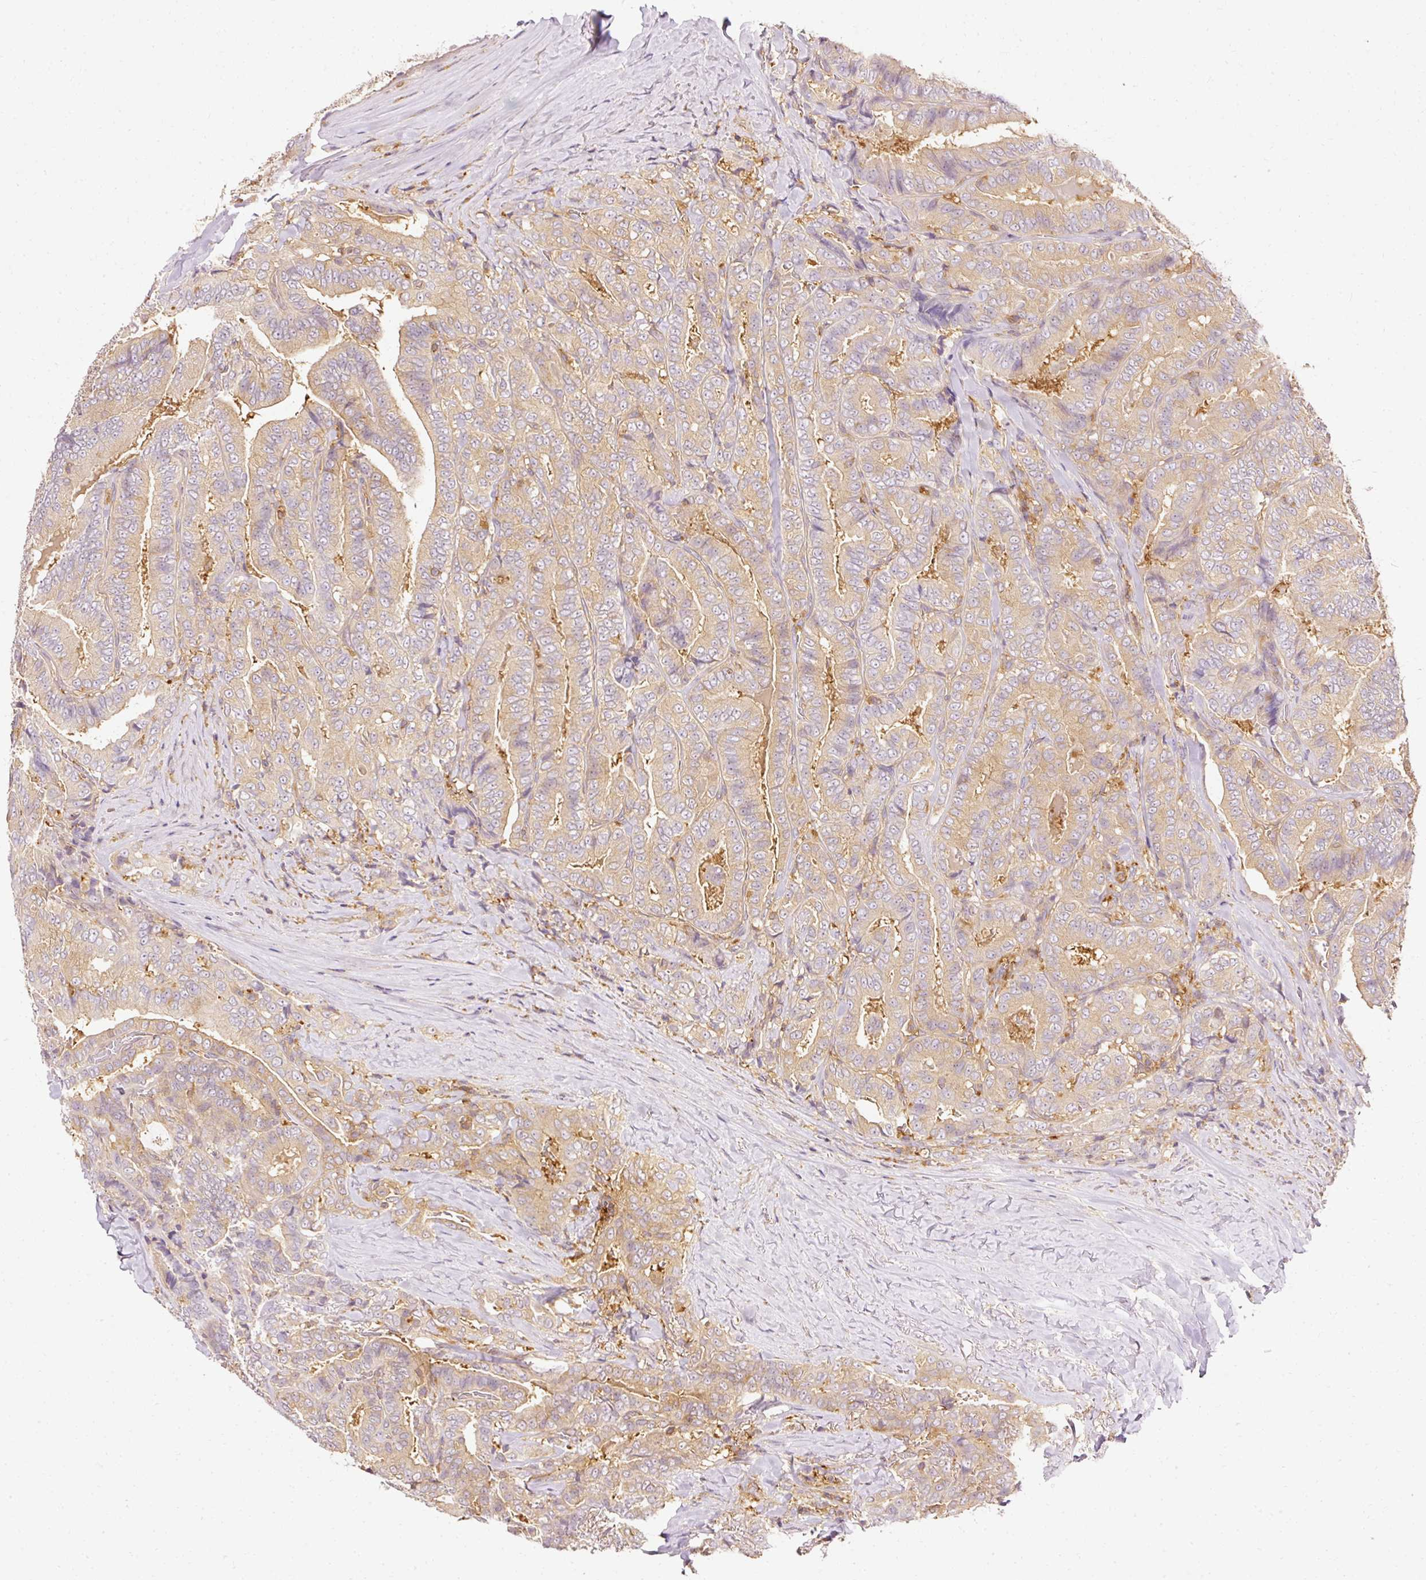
{"staining": {"intensity": "weak", "quantity": "25%-75%", "location": "cytoplasmic/membranous"}, "tissue": "thyroid cancer", "cell_type": "Tumor cells", "image_type": "cancer", "snomed": [{"axis": "morphology", "description": "Papillary adenocarcinoma, NOS"}, {"axis": "topography", "description": "Thyroid gland"}], "caption": "A brown stain shows weak cytoplasmic/membranous positivity of a protein in human thyroid papillary adenocarcinoma tumor cells.", "gene": "ARMH3", "patient": {"sex": "male", "age": 61}}